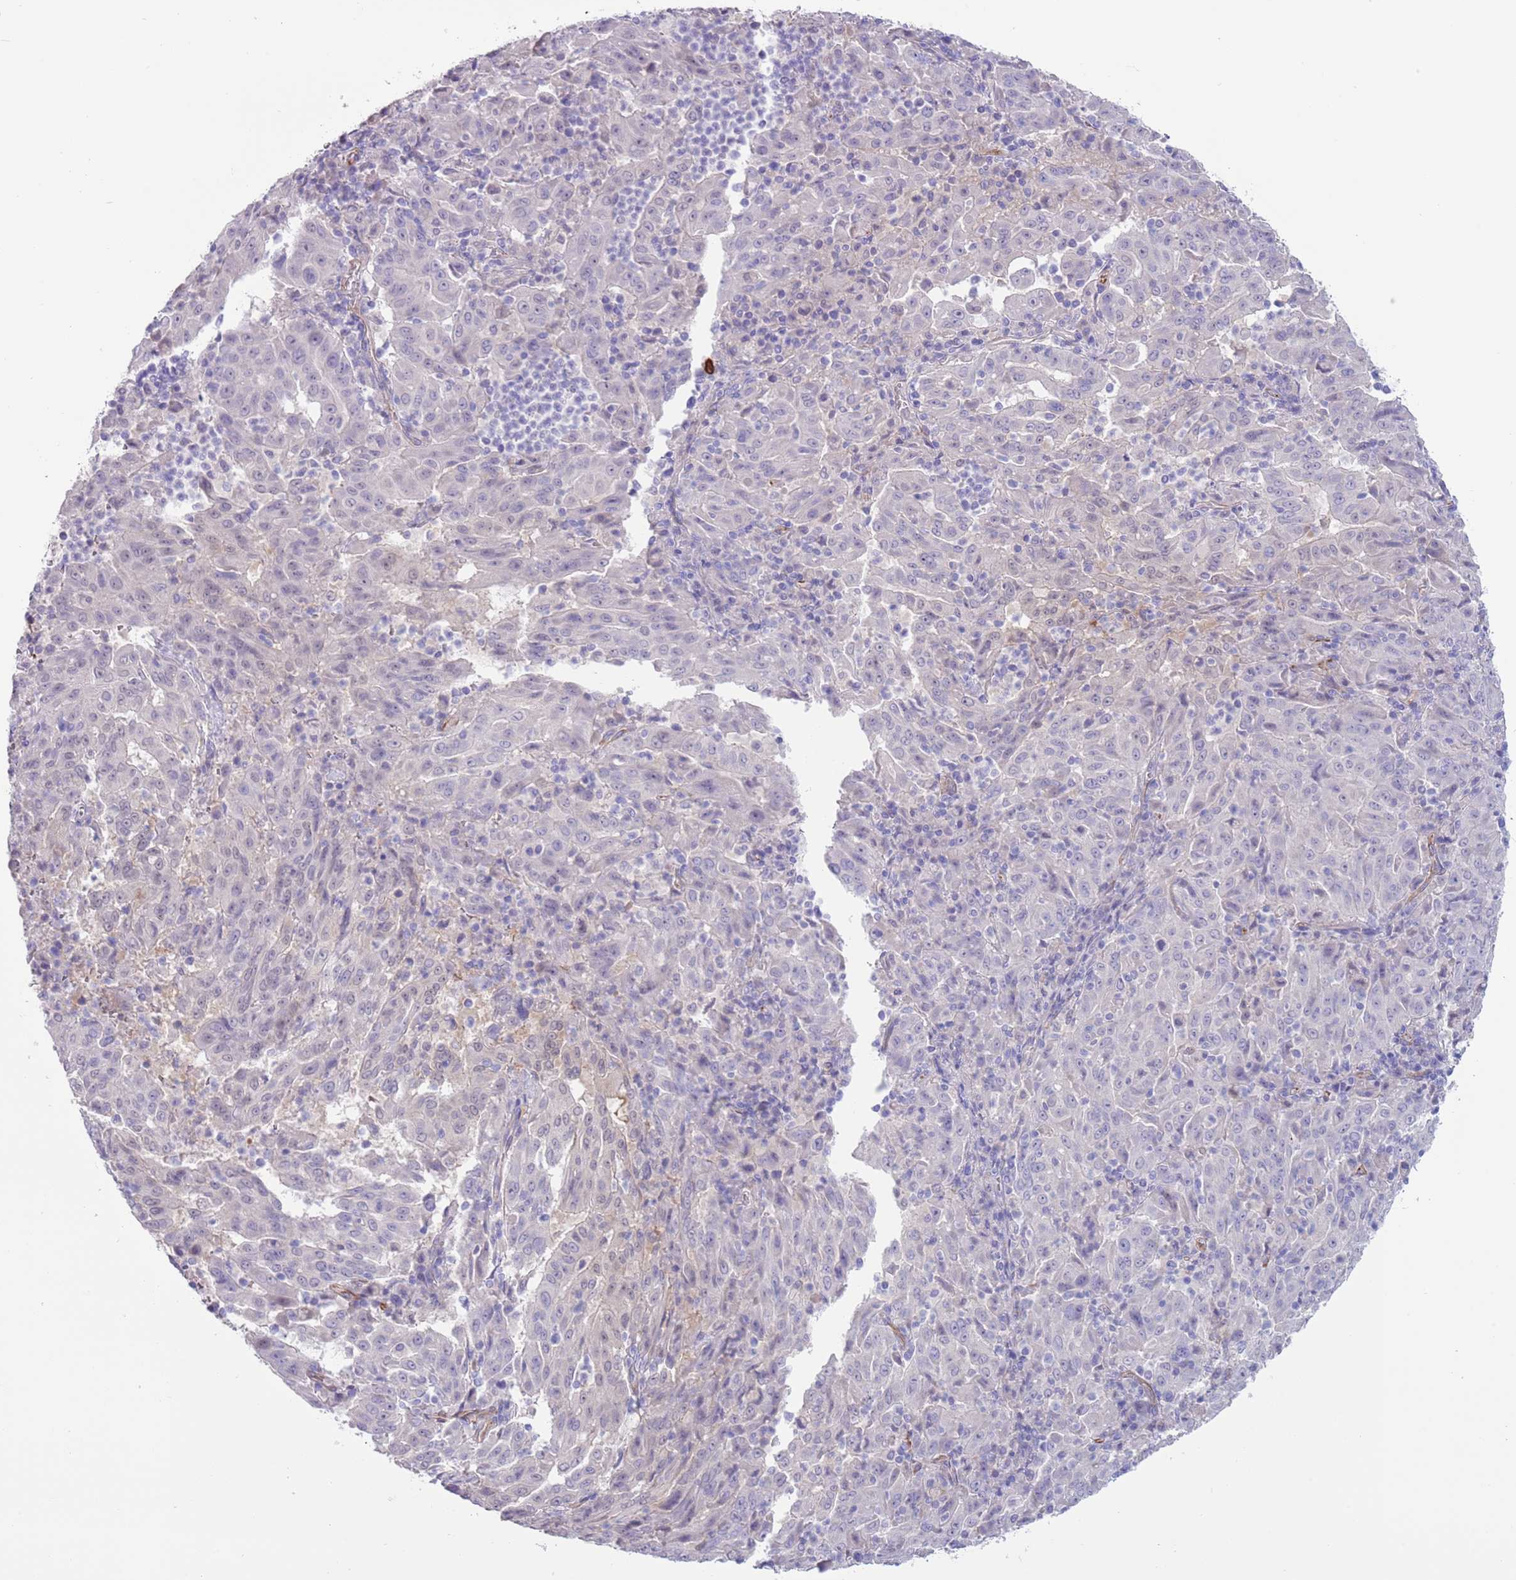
{"staining": {"intensity": "negative", "quantity": "none", "location": "none"}, "tissue": "pancreatic cancer", "cell_type": "Tumor cells", "image_type": "cancer", "snomed": [{"axis": "morphology", "description": "Adenocarcinoma, NOS"}, {"axis": "topography", "description": "Pancreas"}], "caption": "IHC of human adenocarcinoma (pancreatic) displays no expression in tumor cells.", "gene": "TSGA13", "patient": {"sex": "male", "age": 63}}